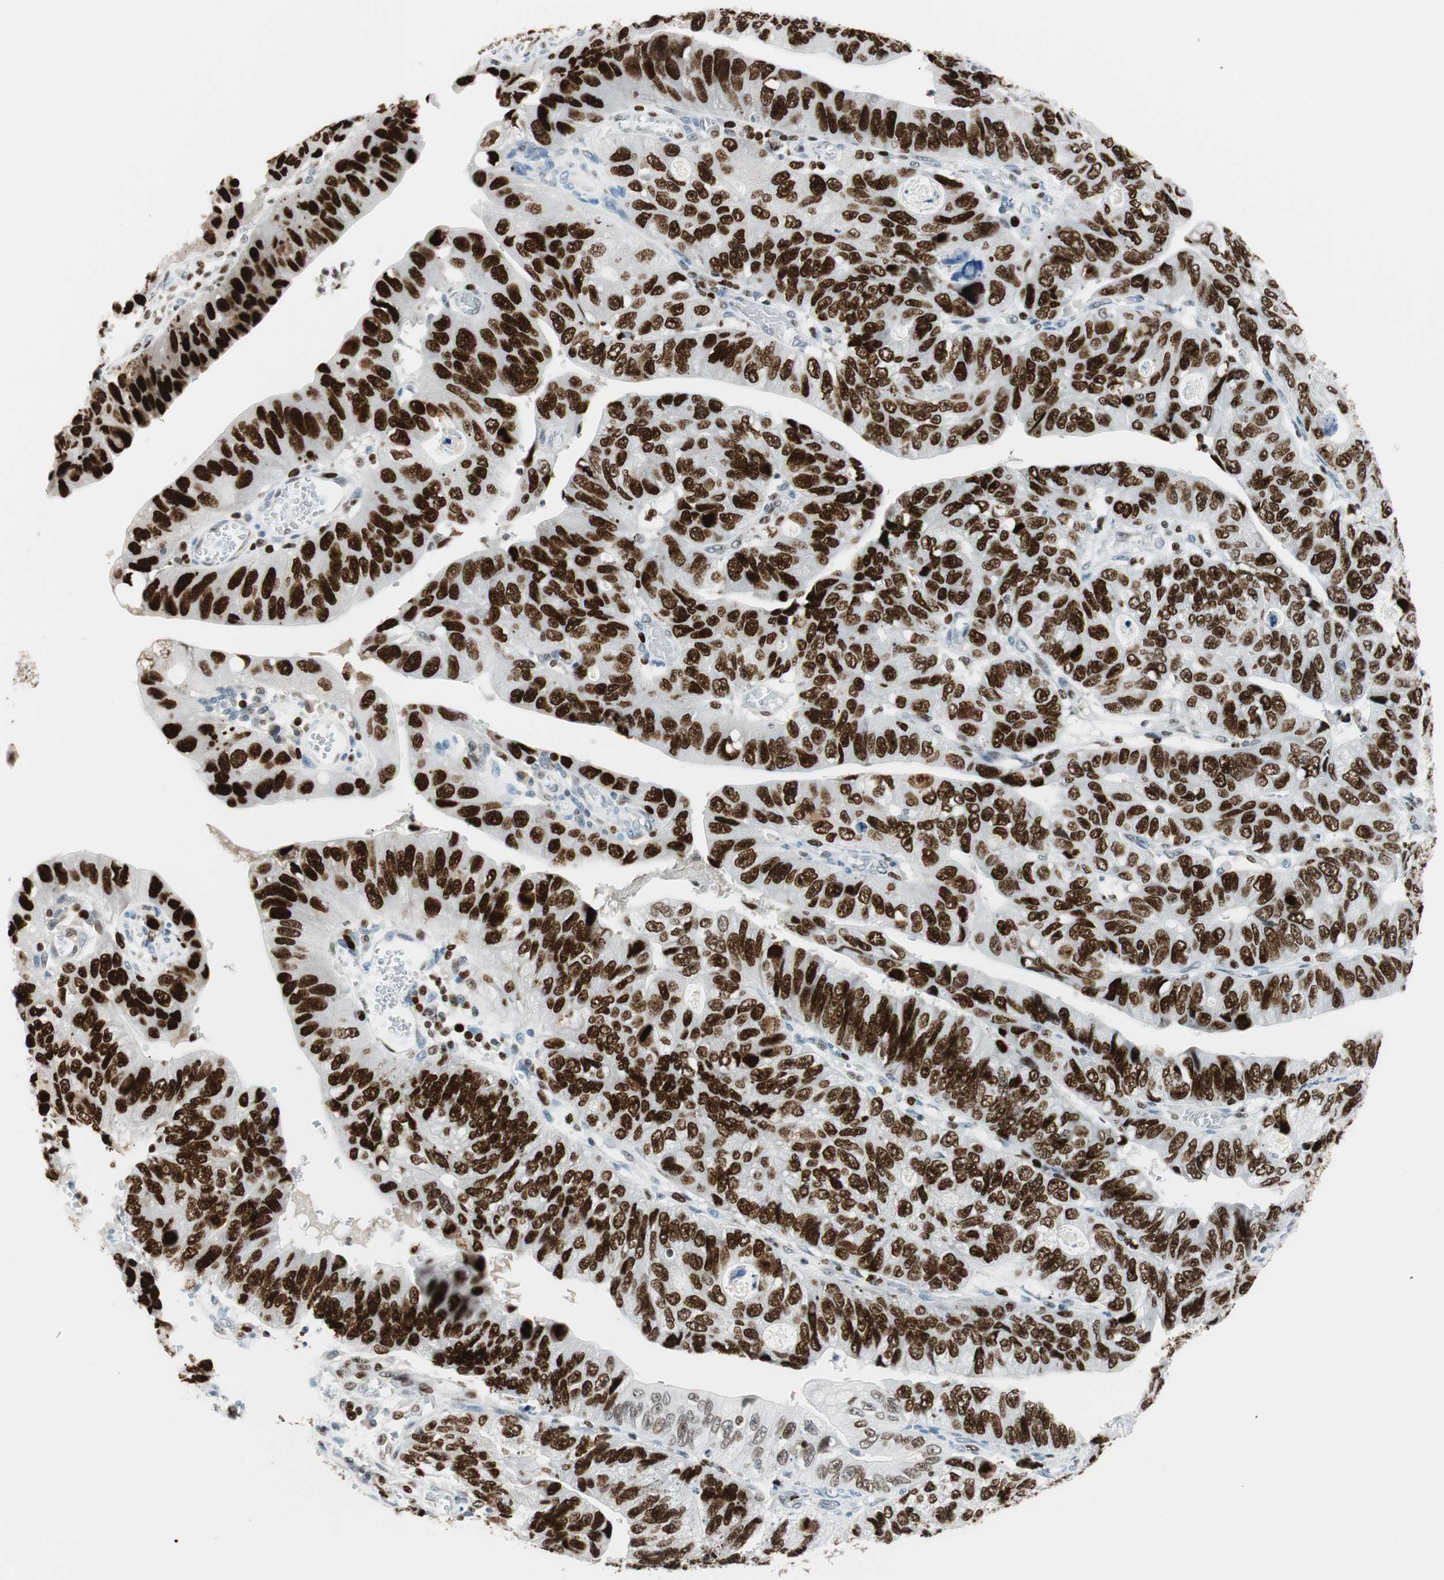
{"staining": {"intensity": "strong", "quantity": ">75%", "location": "nuclear"}, "tissue": "stomach cancer", "cell_type": "Tumor cells", "image_type": "cancer", "snomed": [{"axis": "morphology", "description": "Adenocarcinoma, NOS"}, {"axis": "topography", "description": "Stomach"}], "caption": "Adenocarcinoma (stomach) tissue displays strong nuclear staining in approximately >75% of tumor cells", "gene": "EZH2", "patient": {"sex": "male", "age": 59}}